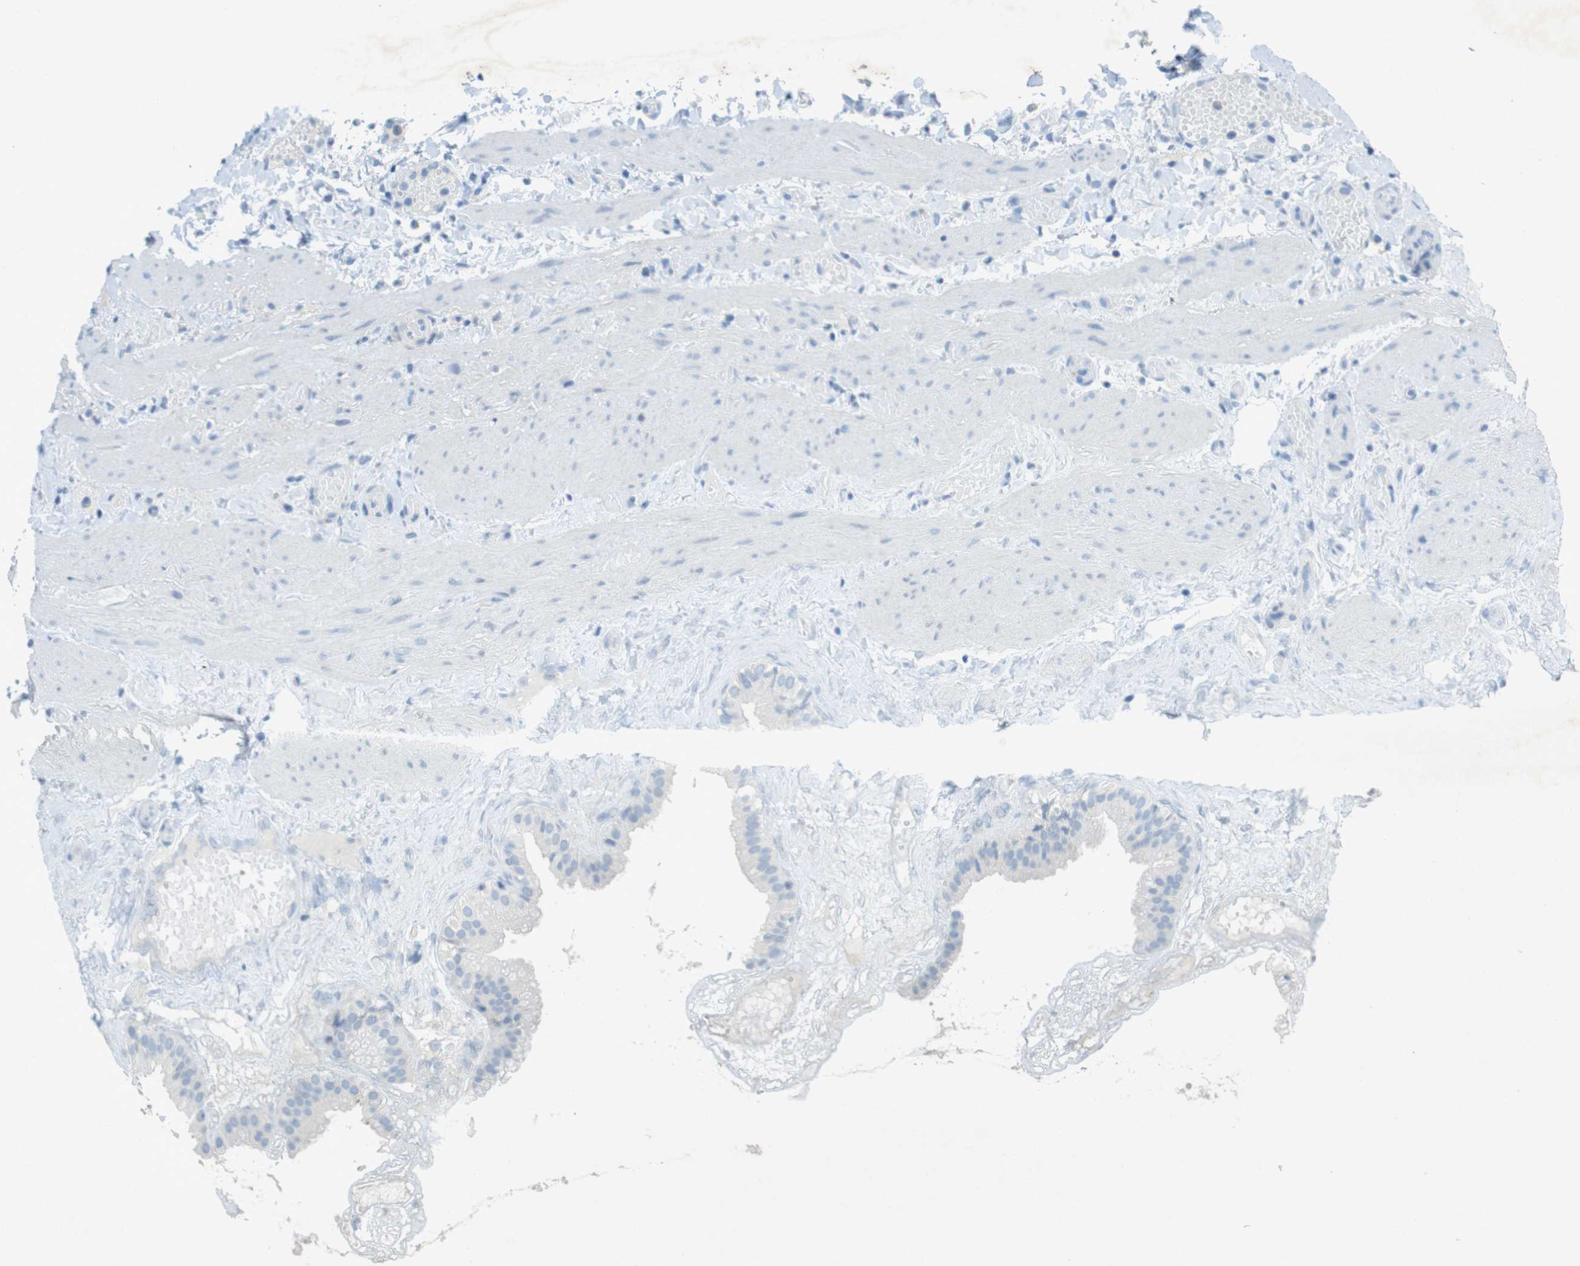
{"staining": {"intensity": "negative", "quantity": "none", "location": "none"}, "tissue": "gallbladder", "cell_type": "Glandular cells", "image_type": "normal", "snomed": [{"axis": "morphology", "description": "Normal tissue, NOS"}, {"axis": "topography", "description": "Gallbladder"}], "caption": "The immunohistochemistry photomicrograph has no significant staining in glandular cells of gallbladder.", "gene": "CD320", "patient": {"sex": "female", "age": 26}}